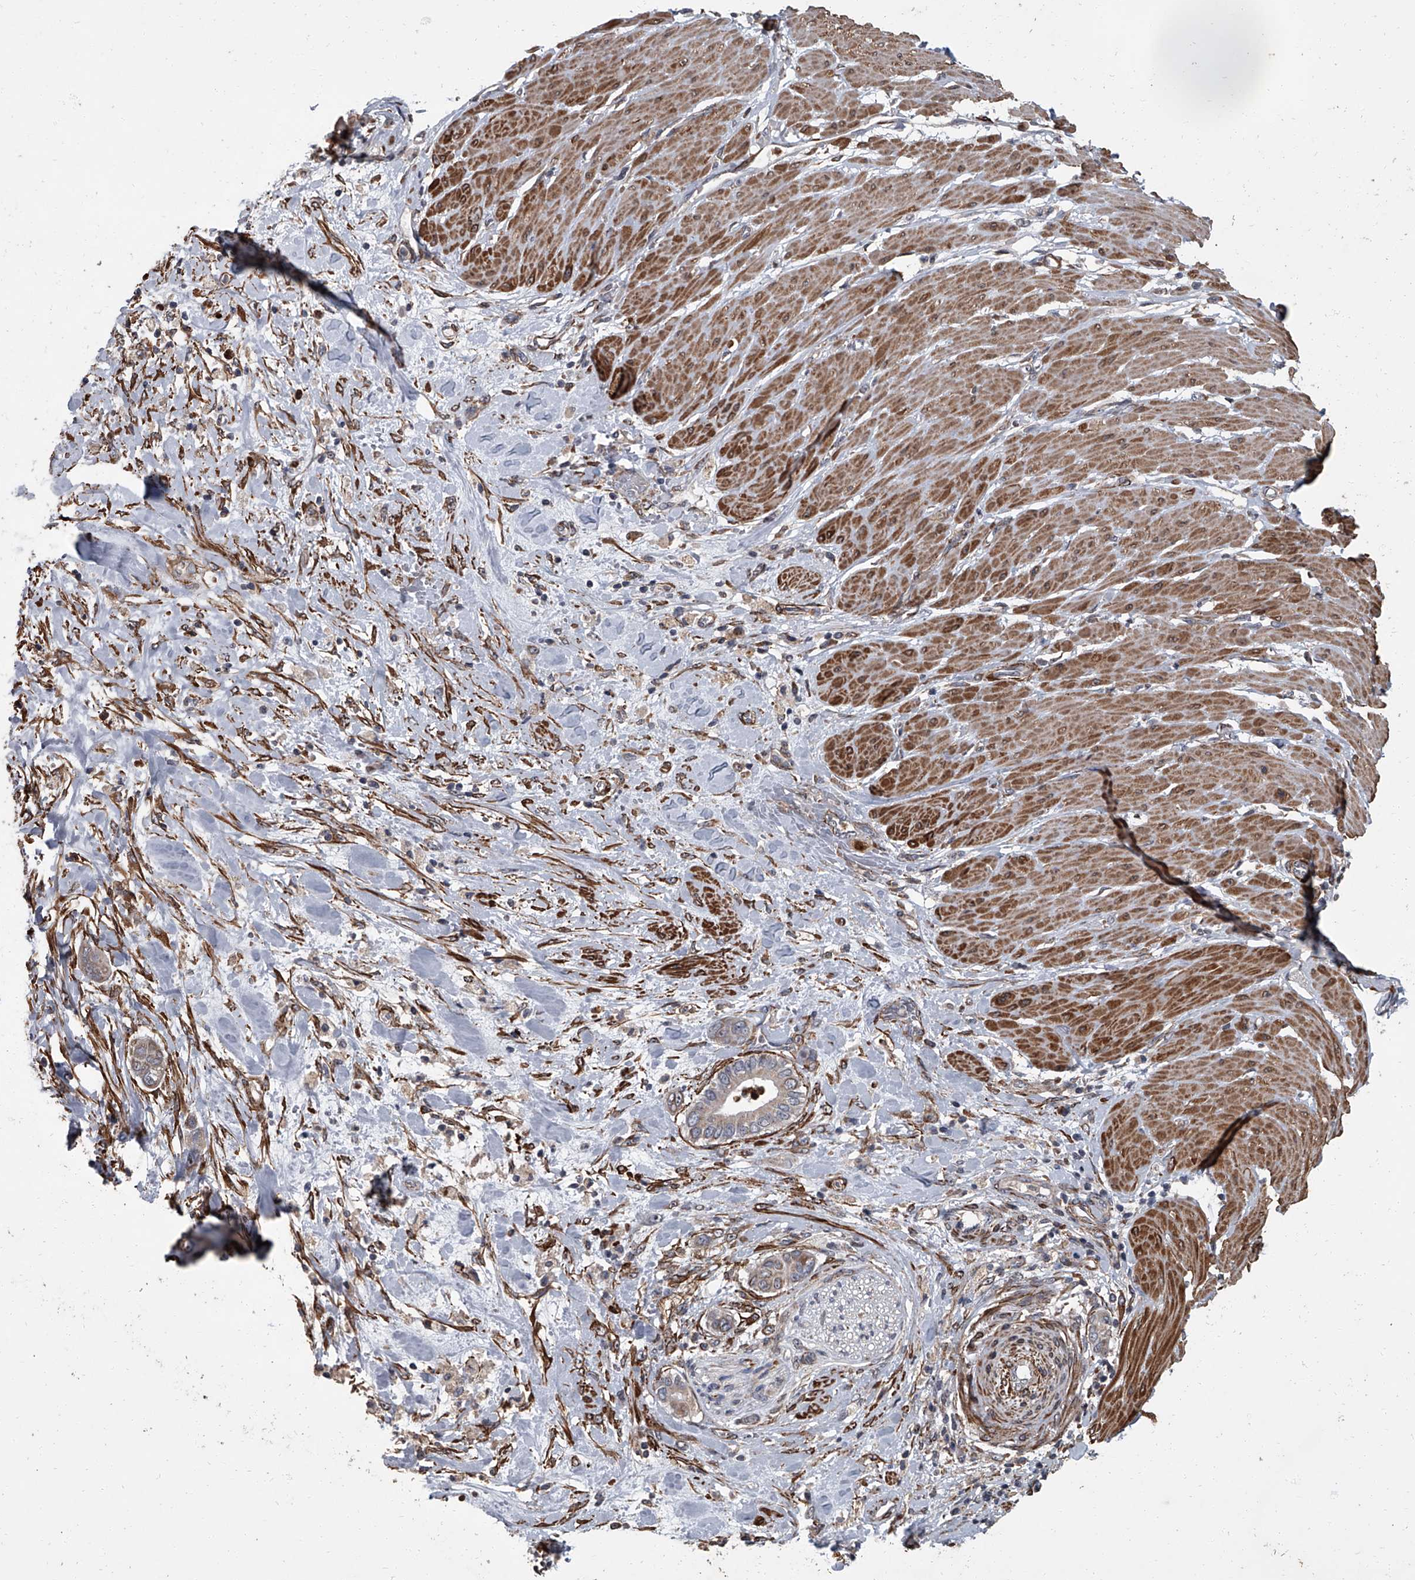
{"staining": {"intensity": "weak", "quantity": "<25%", "location": "cytoplasmic/membranous"}, "tissue": "pancreatic cancer", "cell_type": "Tumor cells", "image_type": "cancer", "snomed": [{"axis": "morphology", "description": "Adenocarcinoma, NOS"}, {"axis": "topography", "description": "Pancreas"}], "caption": "Pancreatic cancer was stained to show a protein in brown. There is no significant positivity in tumor cells.", "gene": "SIRT4", "patient": {"sex": "male", "age": 68}}